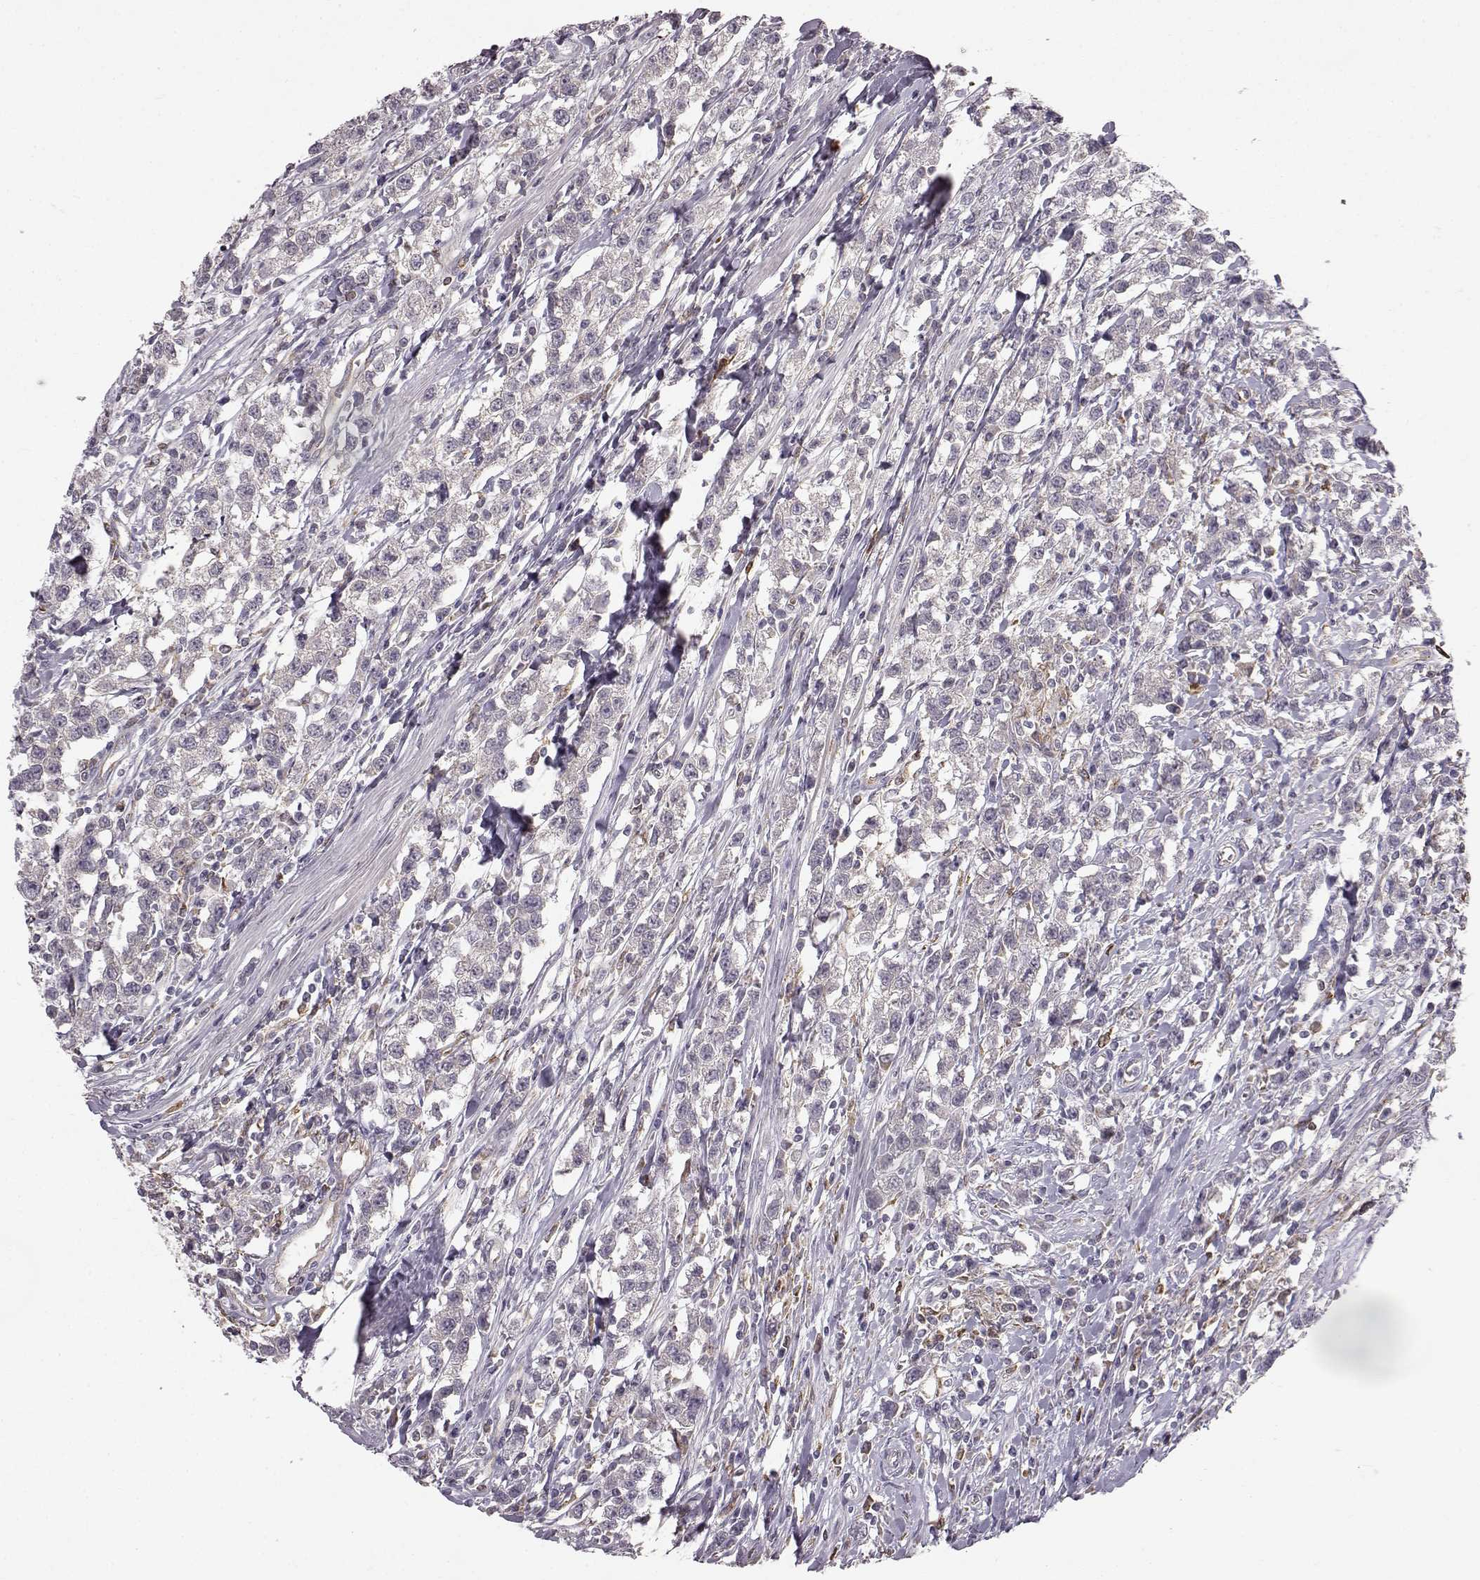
{"staining": {"intensity": "negative", "quantity": "none", "location": "none"}, "tissue": "testis cancer", "cell_type": "Tumor cells", "image_type": "cancer", "snomed": [{"axis": "morphology", "description": "Seminoma, NOS"}, {"axis": "topography", "description": "Testis"}], "caption": "An IHC photomicrograph of seminoma (testis) is shown. There is no staining in tumor cells of seminoma (testis).", "gene": "SPAG17", "patient": {"sex": "male", "age": 59}}